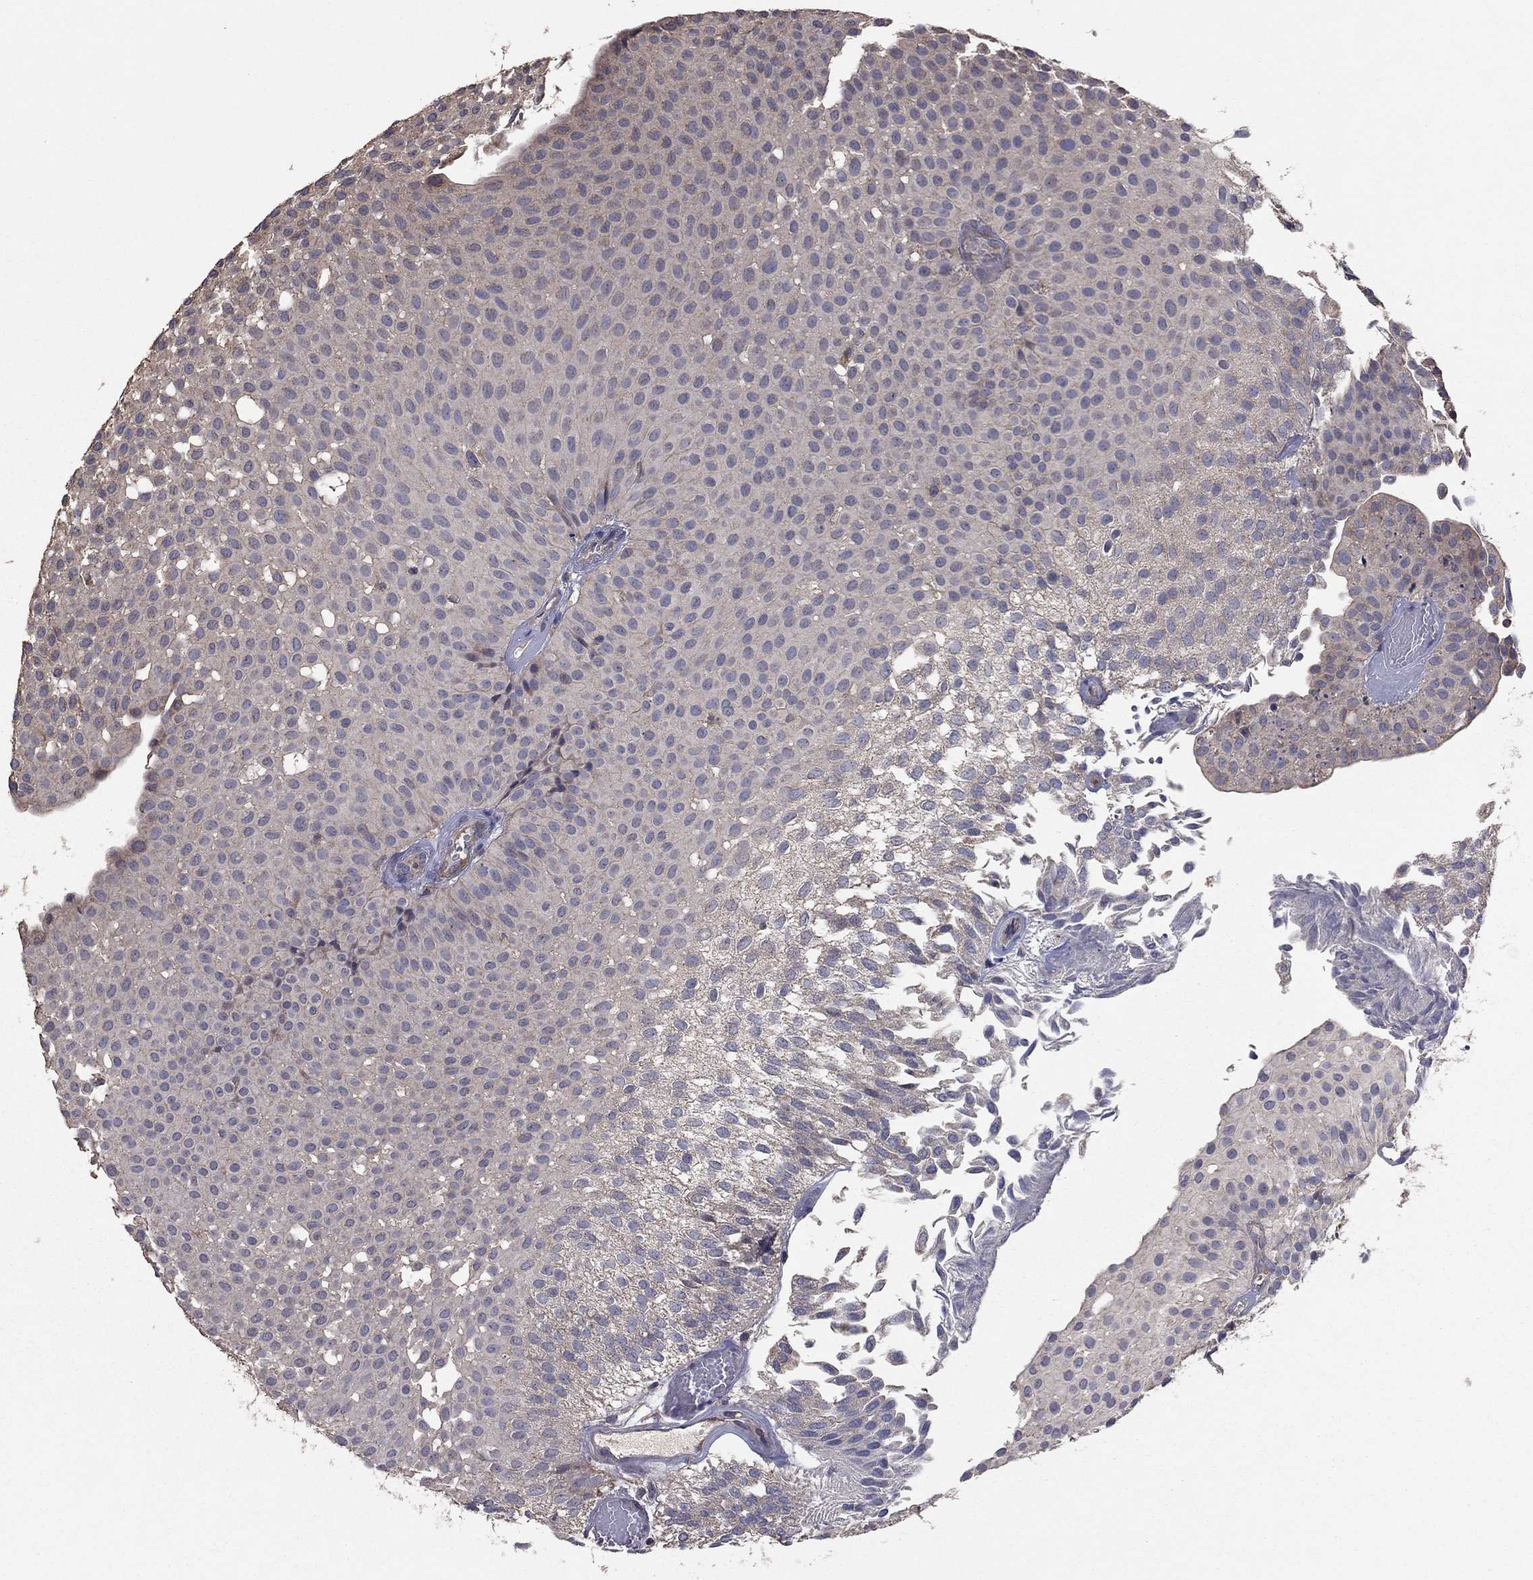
{"staining": {"intensity": "negative", "quantity": "none", "location": "none"}, "tissue": "urothelial cancer", "cell_type": "Tumor cells", "image_type": "cancer", "snomed": [{"axis": "morphology", "description": "Urothelial carcinoma, Low grade"}, {"axis": "topography", "description": "Urinary bladder"}], "caption": "DAB (3,3'-diaminobenzidine) immunohistochemical staining of urothelial cancer shows no significant expression in tumor cells. The staining is performed using DAB brown chromogen with nuclei counter-stained in using hematoxylin.", "gene": "FLT4", "patient": {"sex": "male", "age": 64}}